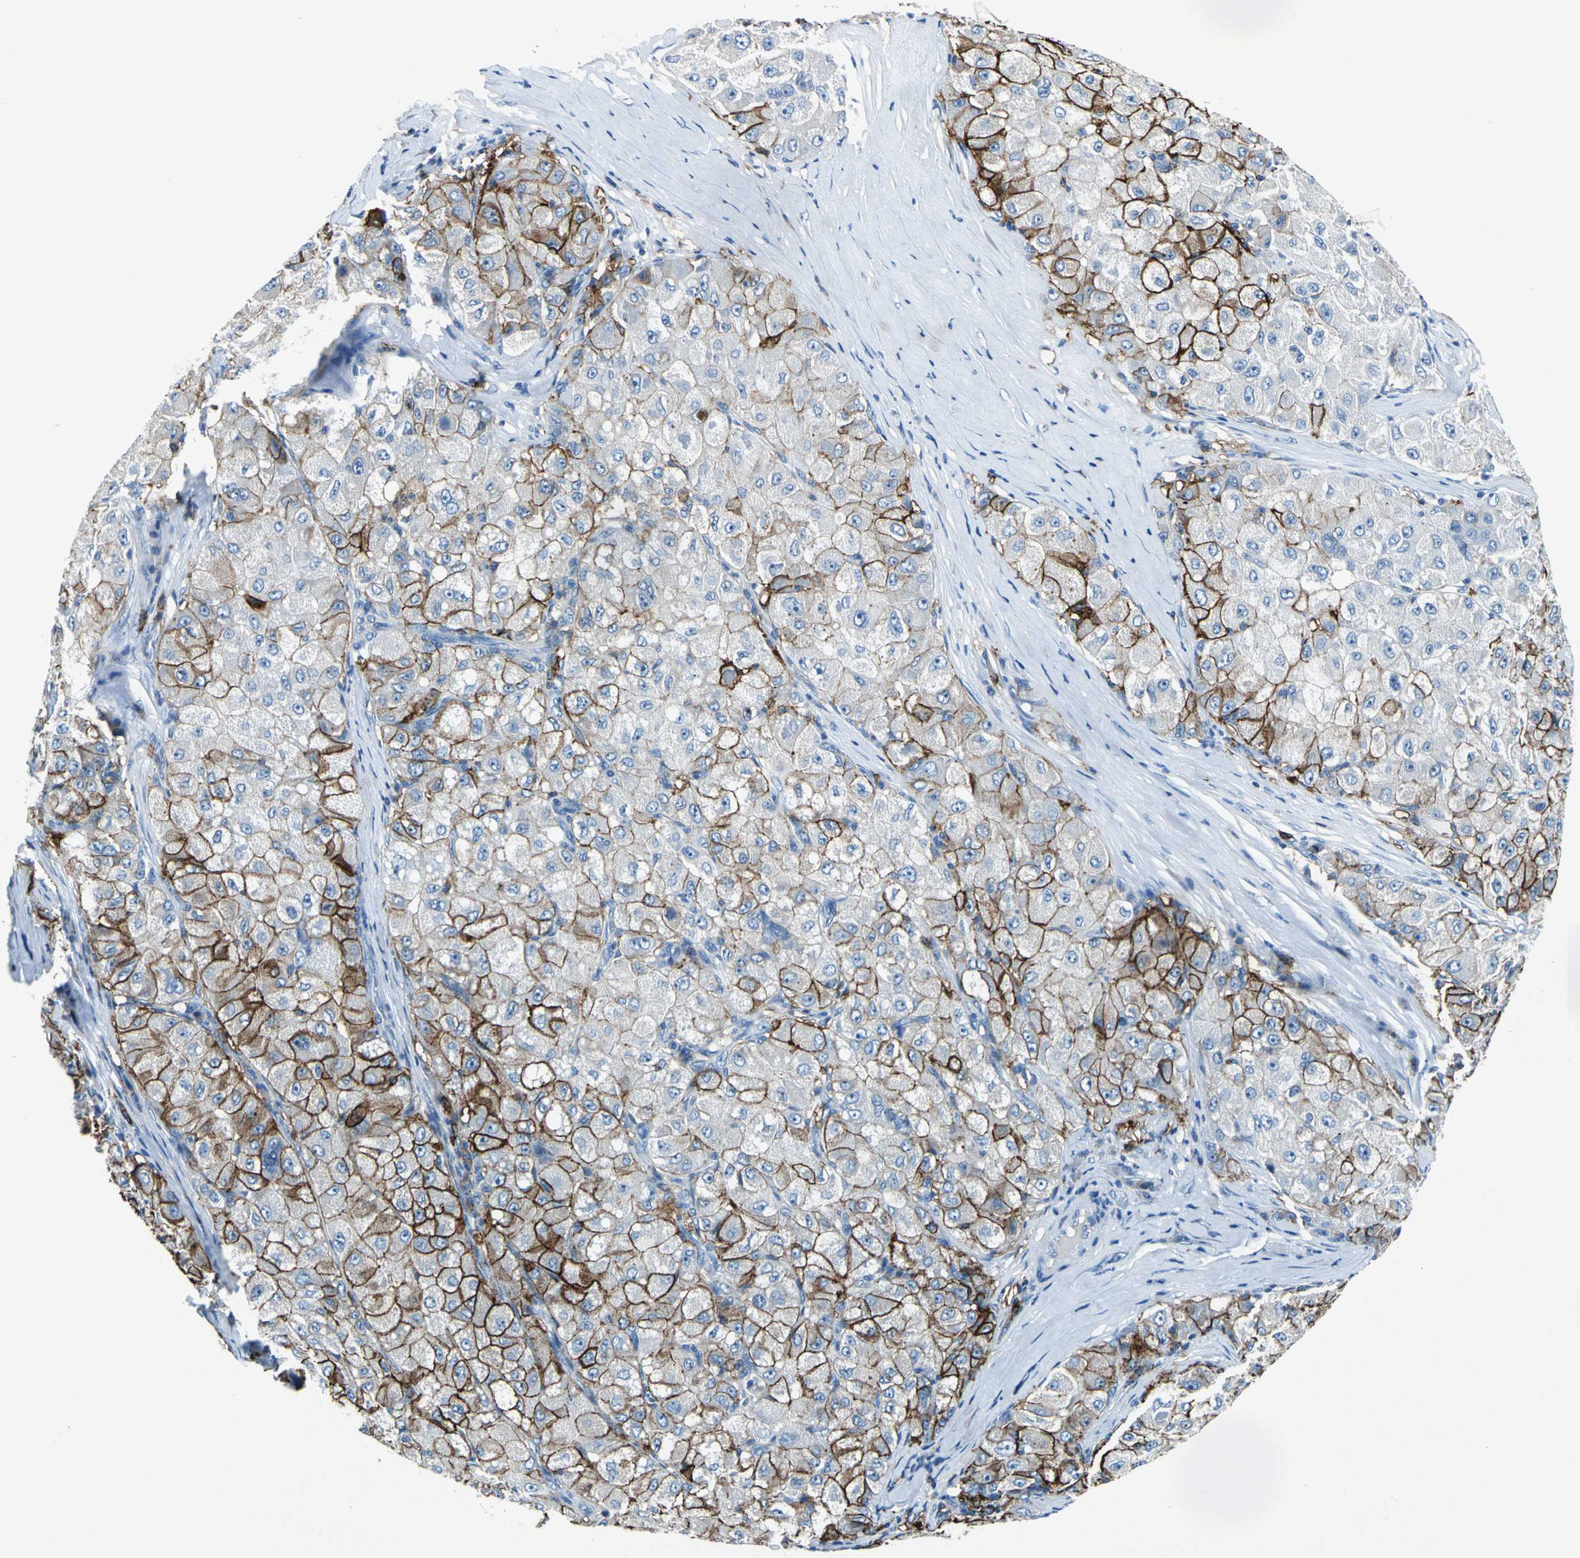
{"staining": {"intensity": "strong", "quantity": ">75%", "location": "cytoplasmic/membranous"}, "tissue": "liver cancer", "cell_type": "Tumor cells", "image_type": "cancer", "snomed": [{"axis": "morphology", "description": "Carcinoma, Hepatocellular, NOS"}, {"axis": "topography", "description": "Liver"}], "caption": "IHC (DAB) staining of human liver hepatocellular carcinoma demonstrates strong cytoplasmic/membranous protein positivity in approximately >75% of tumor cells. Using DAB (3,3'-diaminobenzidine) (brown) and hematoxylin (blue) stains, captured at high magnification using brightfield microscopy.", "gene": "RPS13", "patient": {"sex": "male", "age": 80}}